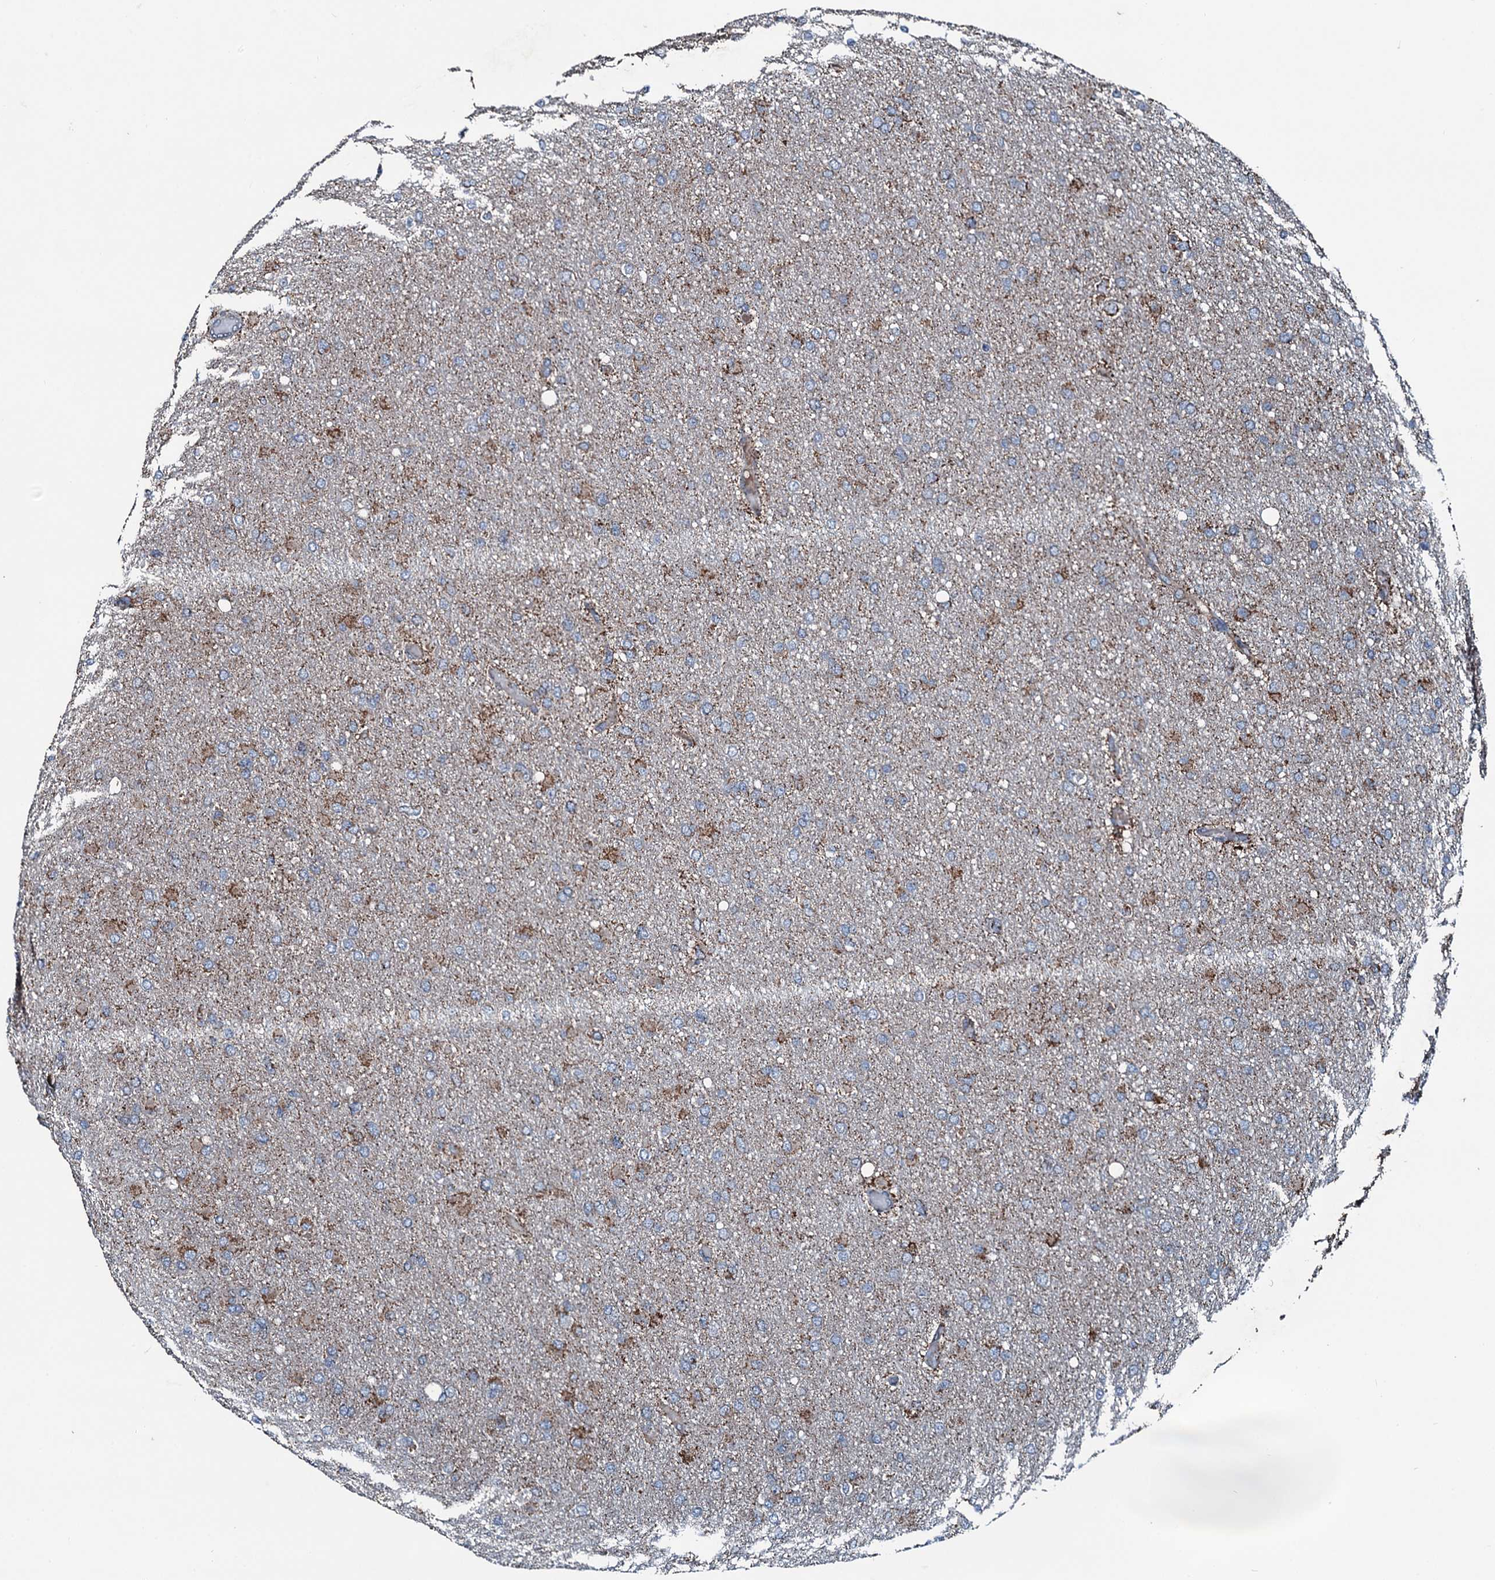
{"staining": {"intensity": "moderate", "quantity": "<25%", "location": "cytoplasmic/membranous"}, "tissue": "glioma", "cell_type": "Tumor cells", "image_type": "cancer", "snomed": [{"axis": "morphology", "description": "Glioma, malignant, High grade"}, {"axis": "topography", "description": "Cerebral cortex"}], "caption": "High-grade glioma (malignant) stained with a protein marker displays moderate staining in tumor cells.", "gene": "ACSS3", "patient": {"sex": "female", "age": 36}}